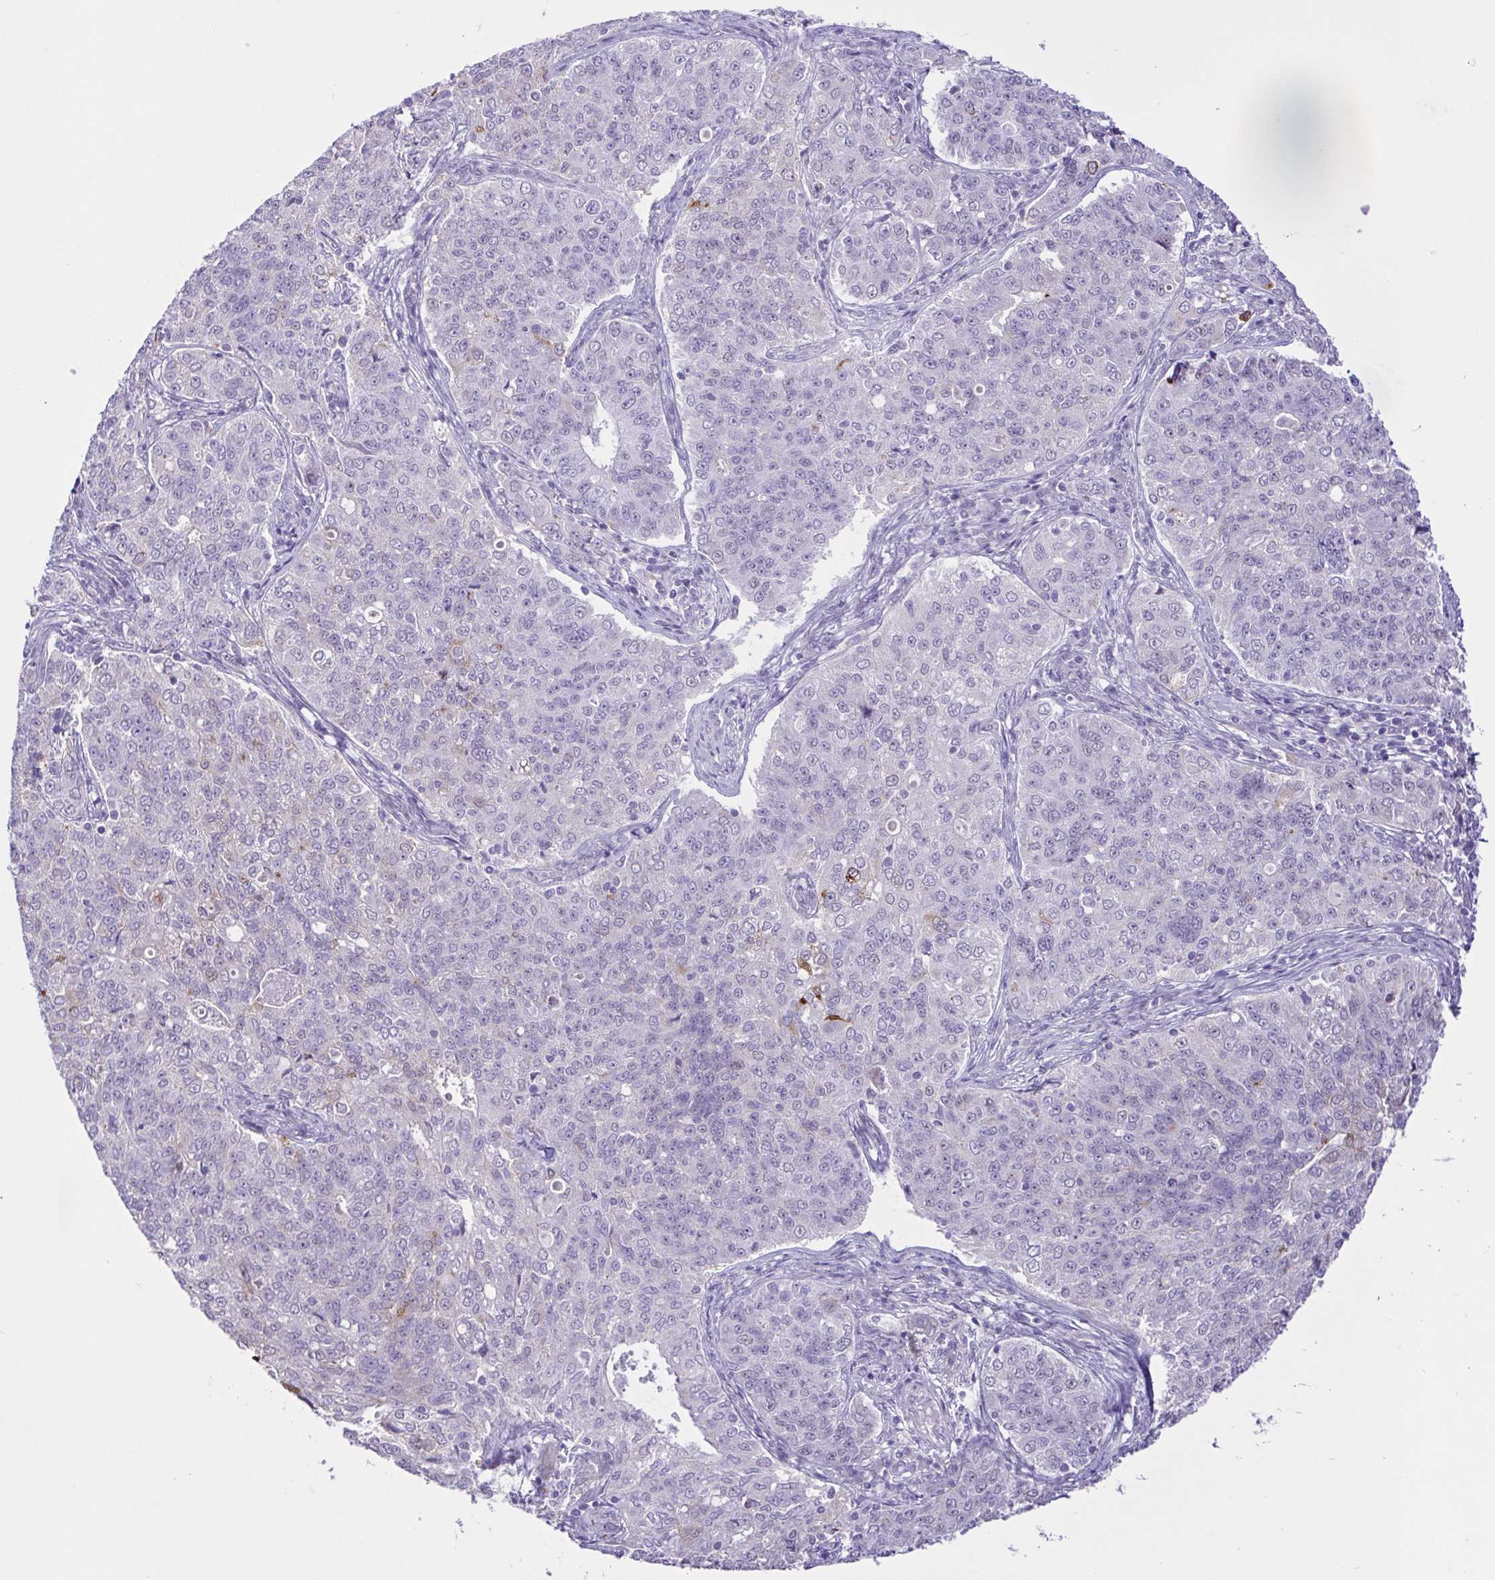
{"staining": {"intensity": "negative", "quantity": "none", "location": "none"}, "tissue": "endometrial cancer", "cell_type": "Tumor cells", "image_type": "cancer", "snomed": [{"axis": "morphology", "description": "Adenocarcinoma, NOS"}, {"axis": "topography", "description": "Endometrium"}], "caption": "High magnification brightfield microscopy of endometrial adenocarcinoma stained with DAB (brown) and counterstained with hematoxylin (blue): tumor cells show no significant staining.", "gene": "DCLK2", "patient": {"sex": "female", "age": 43}}